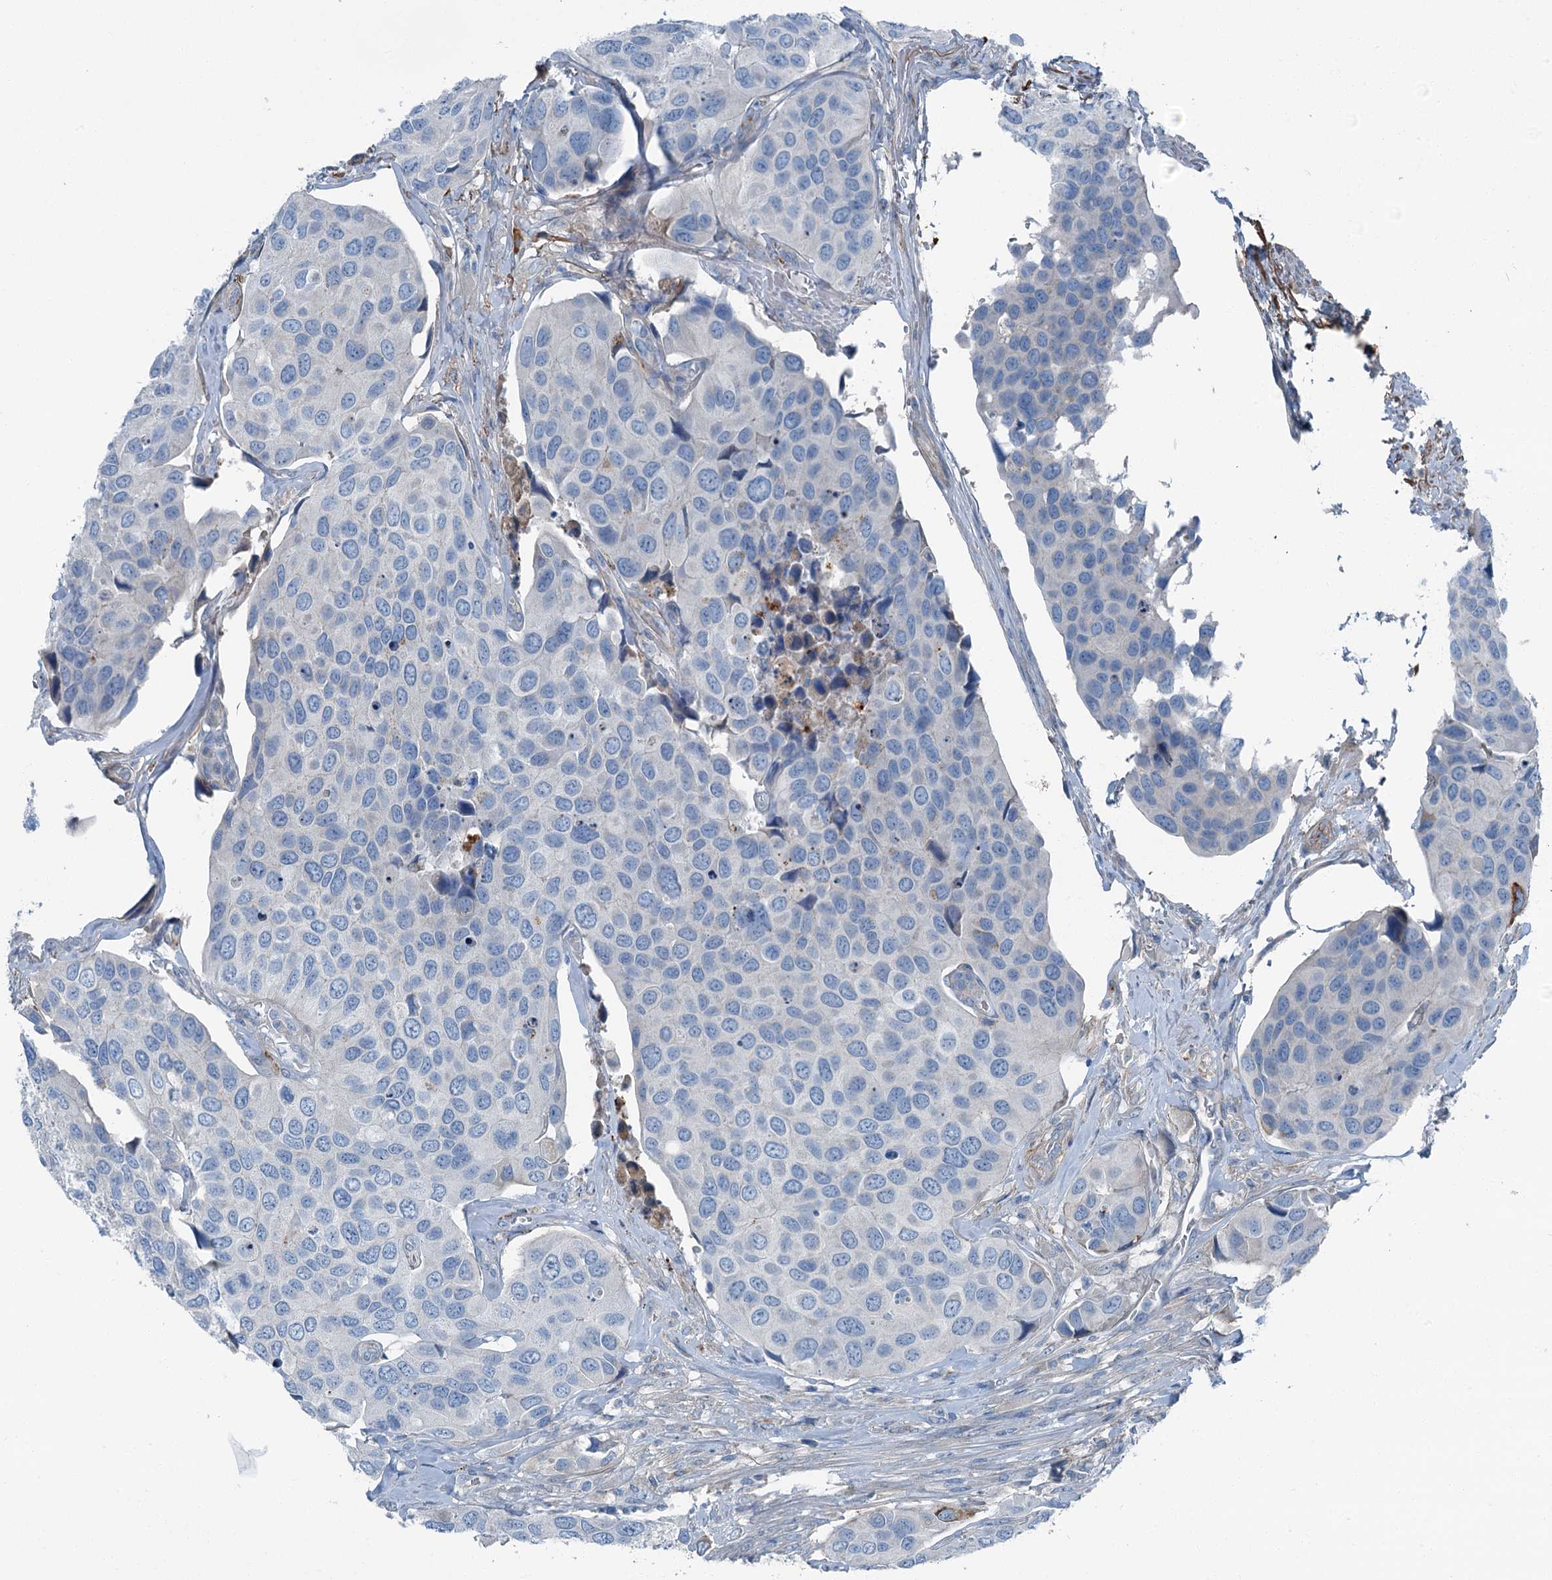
{"staining": {"intensity": "negative", "quantity": "none", "location": "none"}, "tissue": "urothelial cancer", "cell_type": "Tumor cells", "image_type": "cancer", "snomed": [{"axis": "morphology", "description": "Urothelial carcinoma, High grade"}, {"axis": "topography", "description": "Urinary bladder"}], "caption": "Human high-grade urothelial carcinoma stained for a protein using immunohistochemistry displays no expression in tumor cells.", "gene": "AXL", "patient": {"sex": "male", "age": 74}}